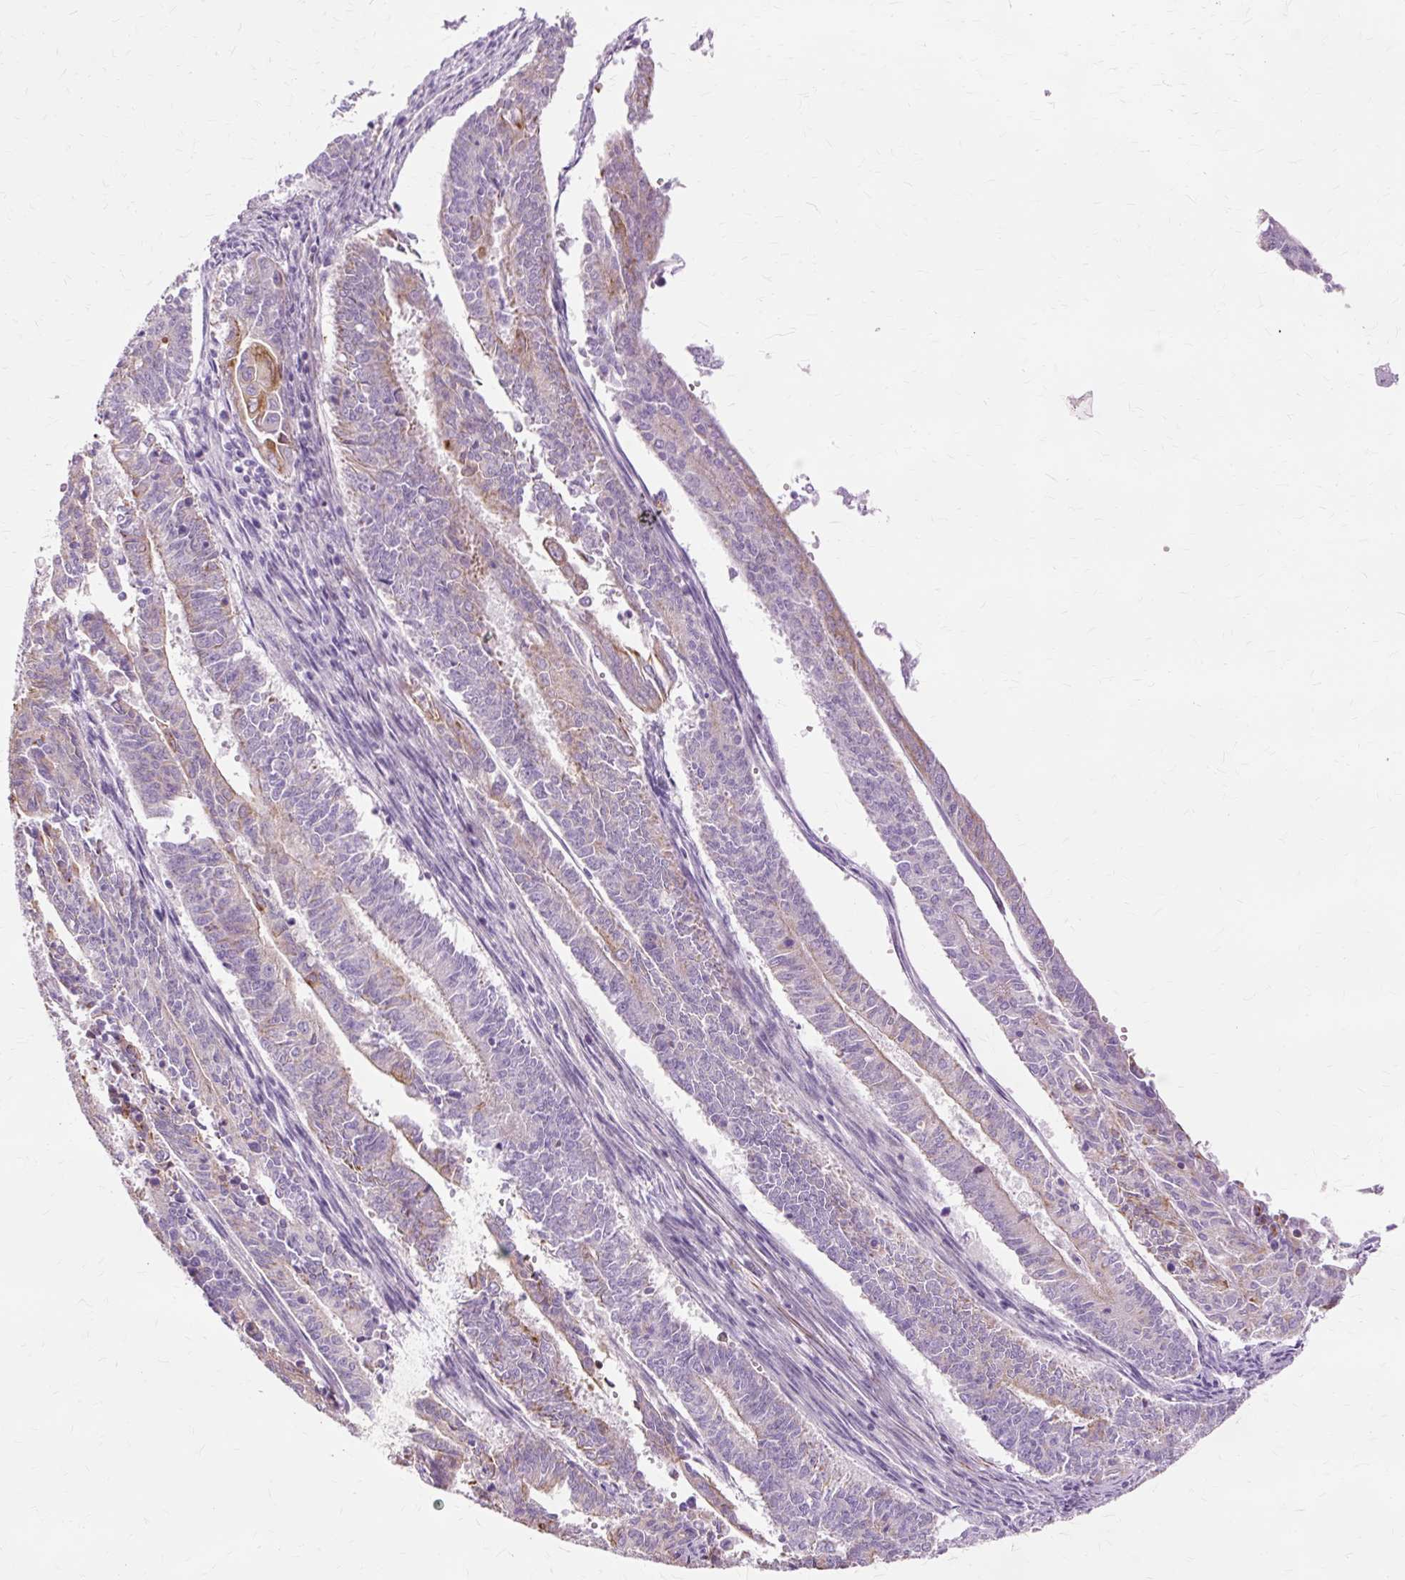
{"staining": {"intensity": "moderate", "quantity": "<25%", "location": "cytoplasmic/membranous"}, "tissue": "endometrial cancer", "cell_type": "Tumor cells", "image_type": "cancer", "snomed": [{"axis": "morphology", "description": "Adenocarcinoma, NOS"}, {"axis": "topography", "description": "Endometrium"}], "caption": "Endometrial adenocarcinoma was stained to show a protein in brown. There is low levels of moderate cytoplasmic/membranous positivity in approximately <25% of tumor cells. (DAB (3,3'-diaminobenzidine) IHC with brightfield microscopy, high magnification).", "gene": "DCTN4", "patient": {"sex": "female", "age": 59}}